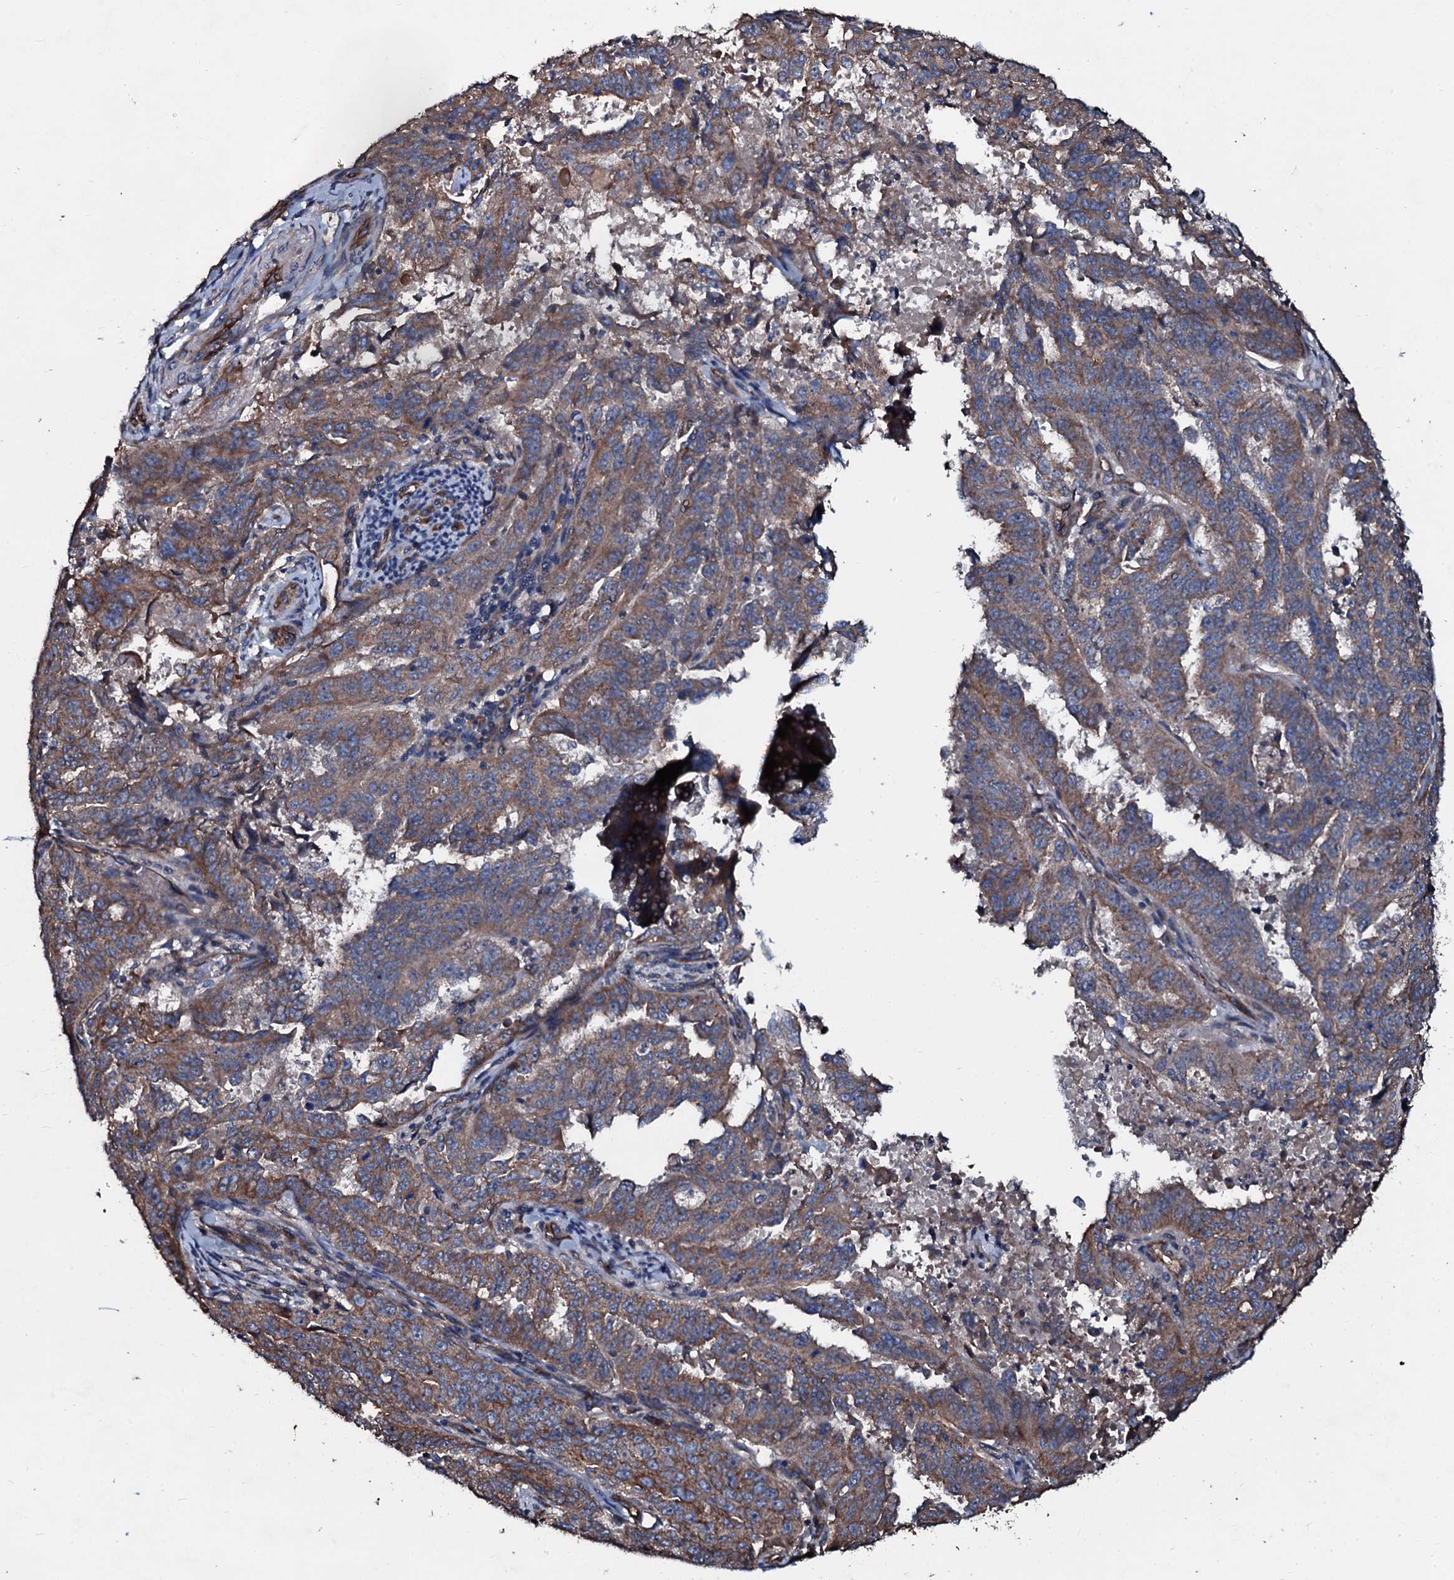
{"staining": {"intensity": "moderate", "quantity": ">75%", "location": "cytoplasmic/membranous"}, "tissue": "endometrial cancer", "cell_type": "Tumor cells", "image_type": "cancer", "snomed": [{"axis": "morphology", "description": "Adenocarcinoma, NOS"}, {"axis": "topography", "description": "Endometrium"}], "caption": "An image of endometrial cancer stained for a protein reveals moderate cytoplasmic/membranous brown staining in tumor cells.", "gene": "DMAC2", "patient": {"sex": "female", "age": 65}}